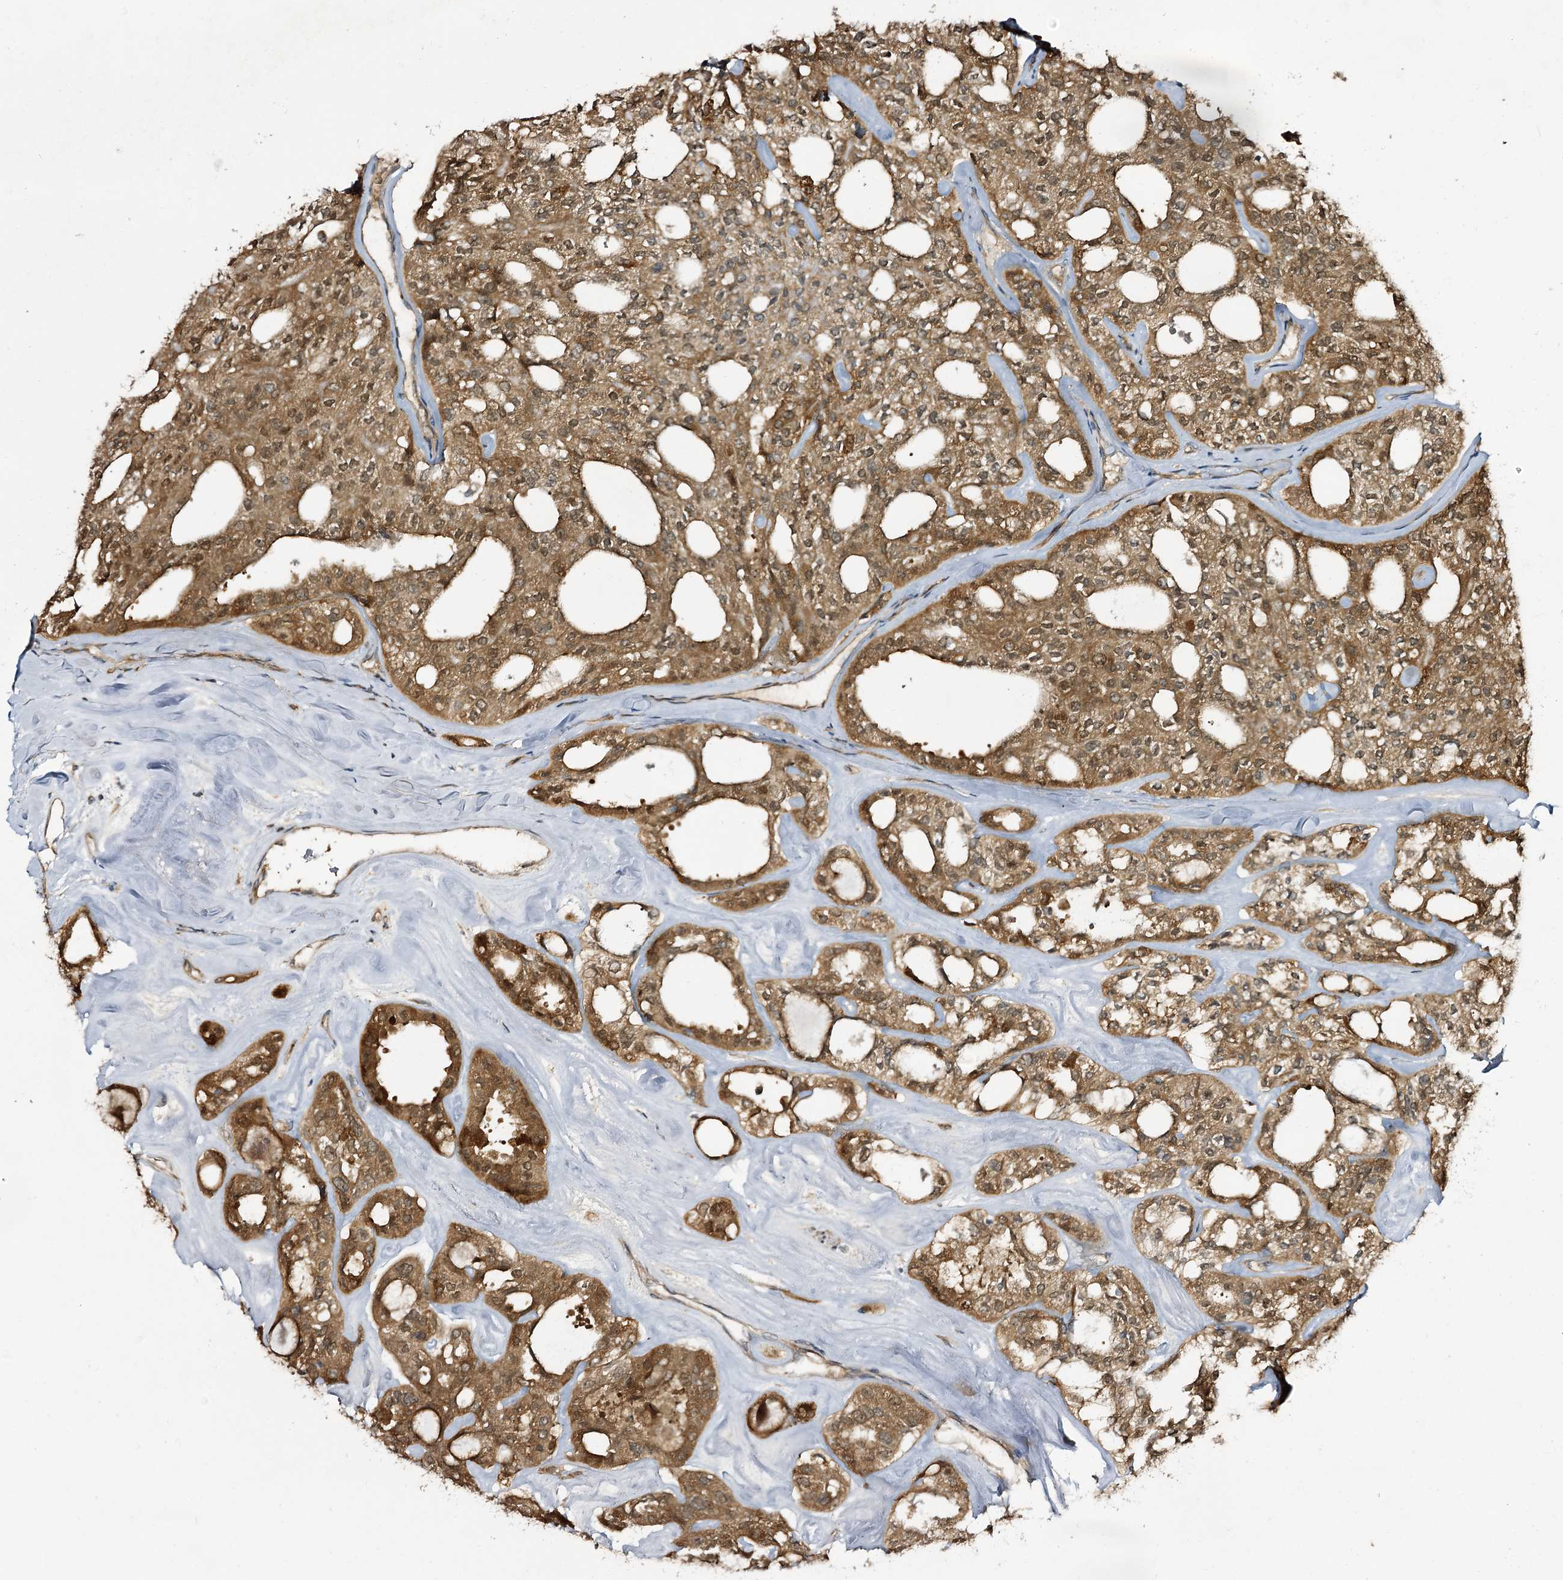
{"staining": {"intensity": "moderate", "quantity": ">75%", "location": "cytoplasmic/membranous"}, "tissue": "thyroid cancer", "cell_type": "Tumor cells", "image_type": "cancer", "snomed": [{"axis": "morphology", "description": "Follicular adenoma carcinoma, NOS"}, {"axis": "topography", "description": "Thyroid gland"}], "caption": "A photomicrograph showing moderate cytoplasmic/membranous expression in about >75% of tumor cells in follicular adenoma carcinoma (thyroid), as visualized by brown immunohistochemical staining.", "gene": "C11orf80", "patient": {"sex": "male", "age": 75}}